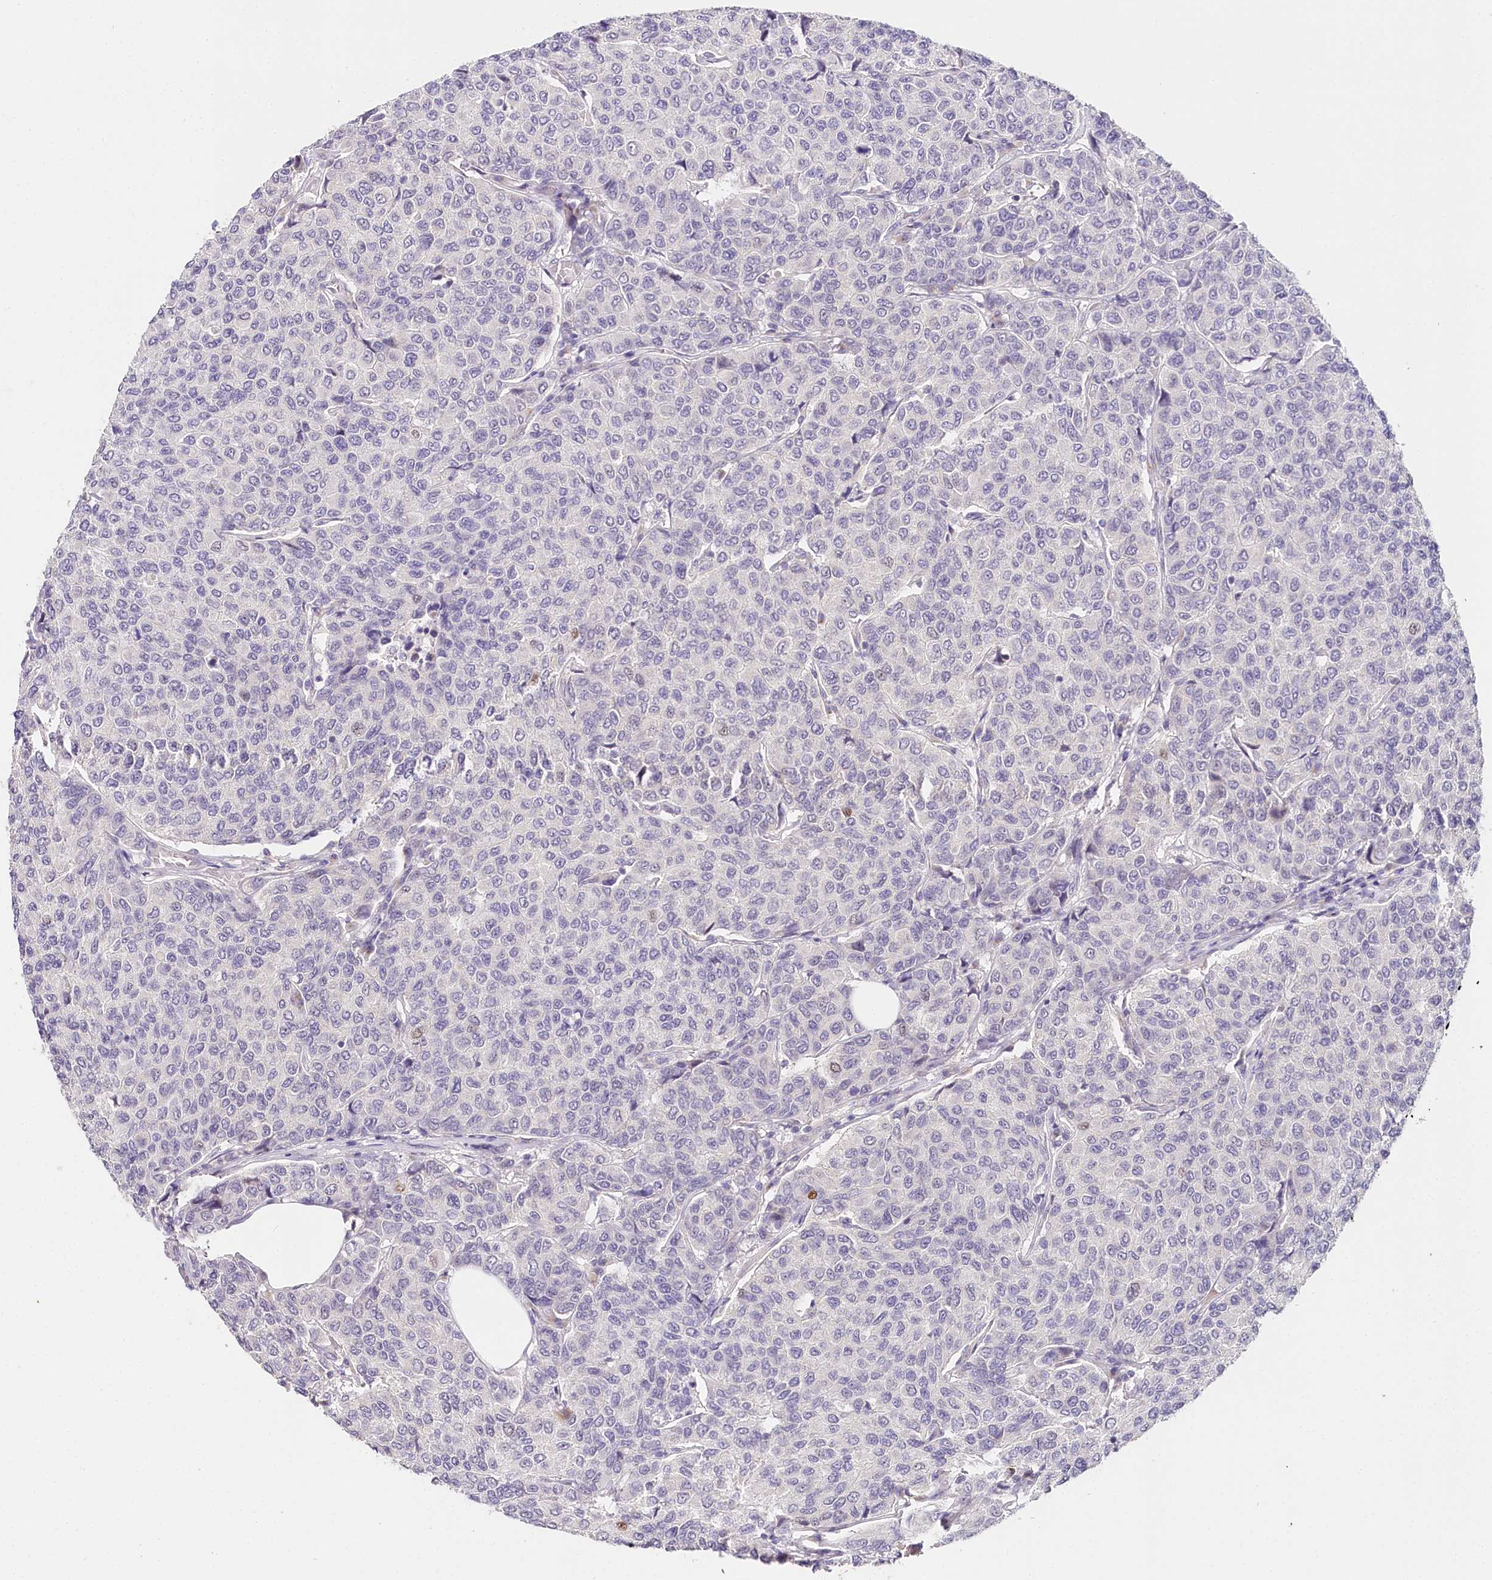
{"staining": {"intensity": "negative", "quantity": "none", "location": "none"}, "tissue": "breast cancer", "cell_type": "Tumor cells", "image_type": "cancer", "snomed": [{"axis": "morphology", "description": "Duct carcinoma"}, {"axis": "topography", "description": "Breast"}], "caption": "A micrograph of human intraductal carcinoma (breast) is negative for staining in tumor cells.", "gene": "TP53", "patient": {"sex": "female", "age": 55}}